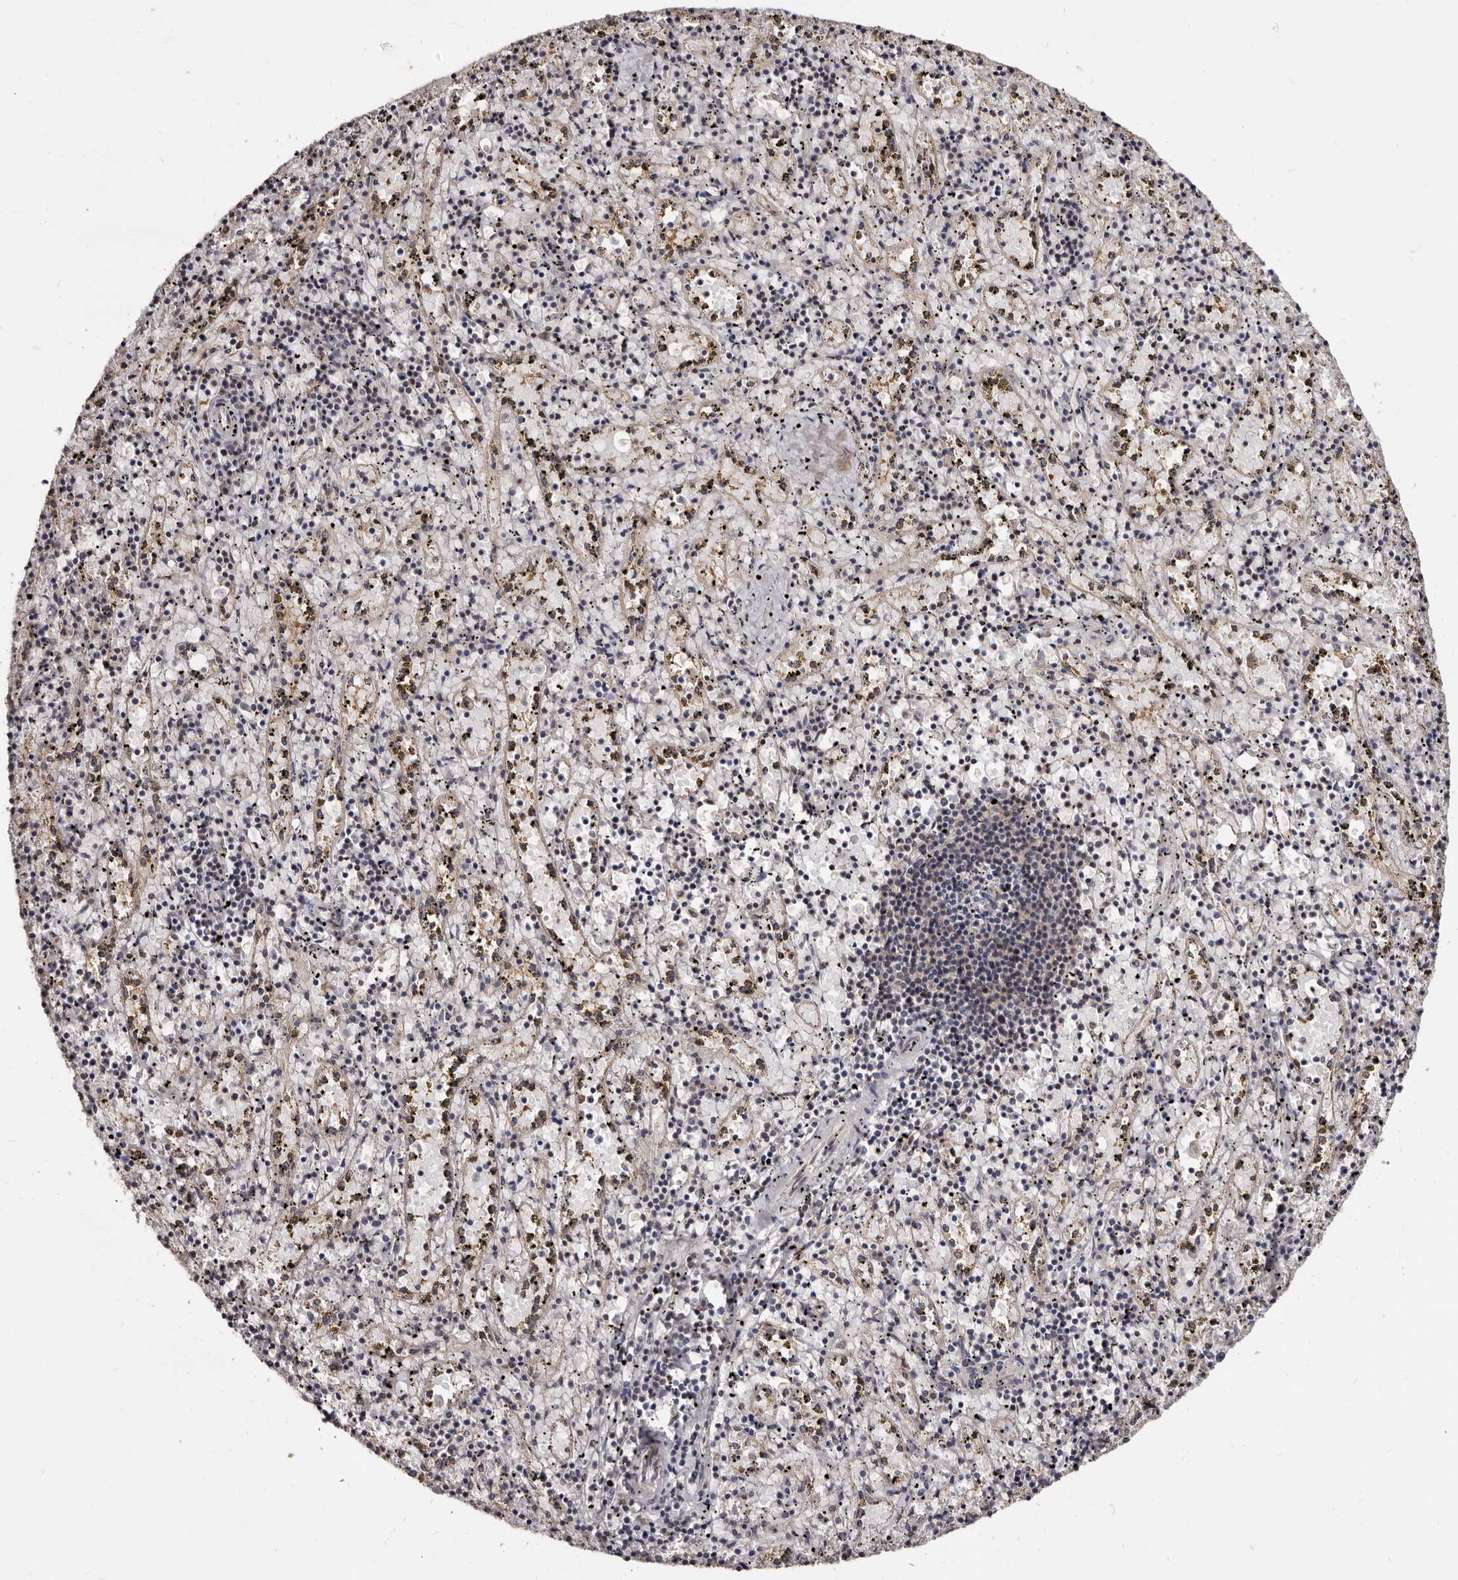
{"staining": {"intensity": "negative", "quantity": "none", "location": "none"}, "tissue": "spleen", "cell_type": "Cells in red pulp", "image_type": "normal", "snomed": [{"axis": "morphology", "description": "Normal tissue, NOS"}, {"axis": "topography", "description": "Spleen"}], "caption": "Protein analysis of benign spleen reveals no significant positivity in cells in red pulp. (Stains: DAB IHC with hematoxylin counter stain, Microscopy: brightfield microscopy at high magnification).", "gene": "TBC1D22B", "patient": {"sex": "male", "age": 11}}